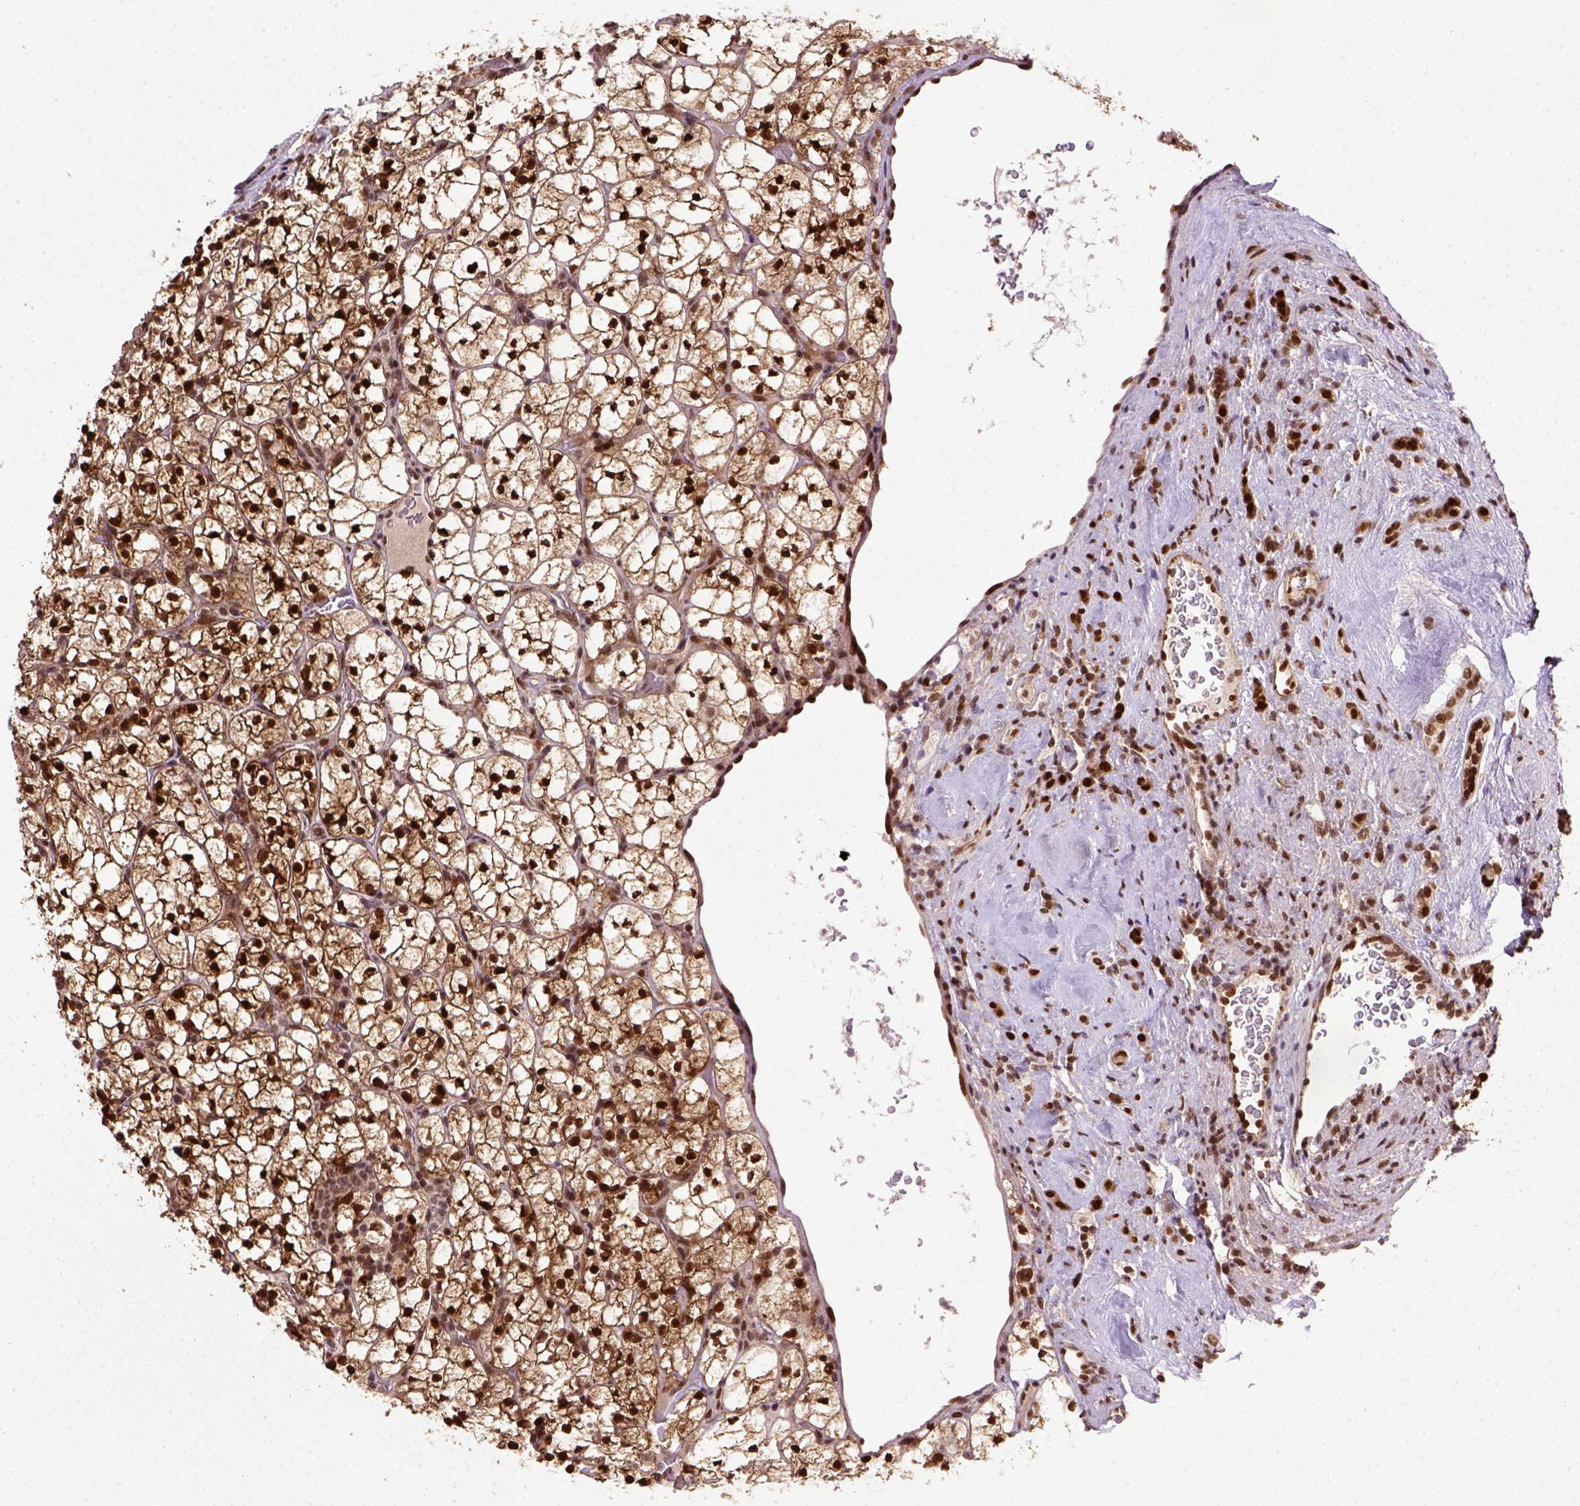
{"staining": {"intensity": "strong", "quantity": ">75%", "location": "nuclear"}, "tissue": "renal cancer", "cell_type": "Tumor cells", "image_type": "cancer", "snomed": [{"axis": "morphology", "description": "Adenocarcinoma, NOS"}, {"axis": "topography", "description": "Kidney"}], "caption": "Approximately >75% of tumor cells in renal cancer (adenocarcinoma) reveal strong nuclear protein expression as visualized by brown immunohistochemical staining.", "gene": "MGMT", "patient": {"sex": "female", "age": 89}}